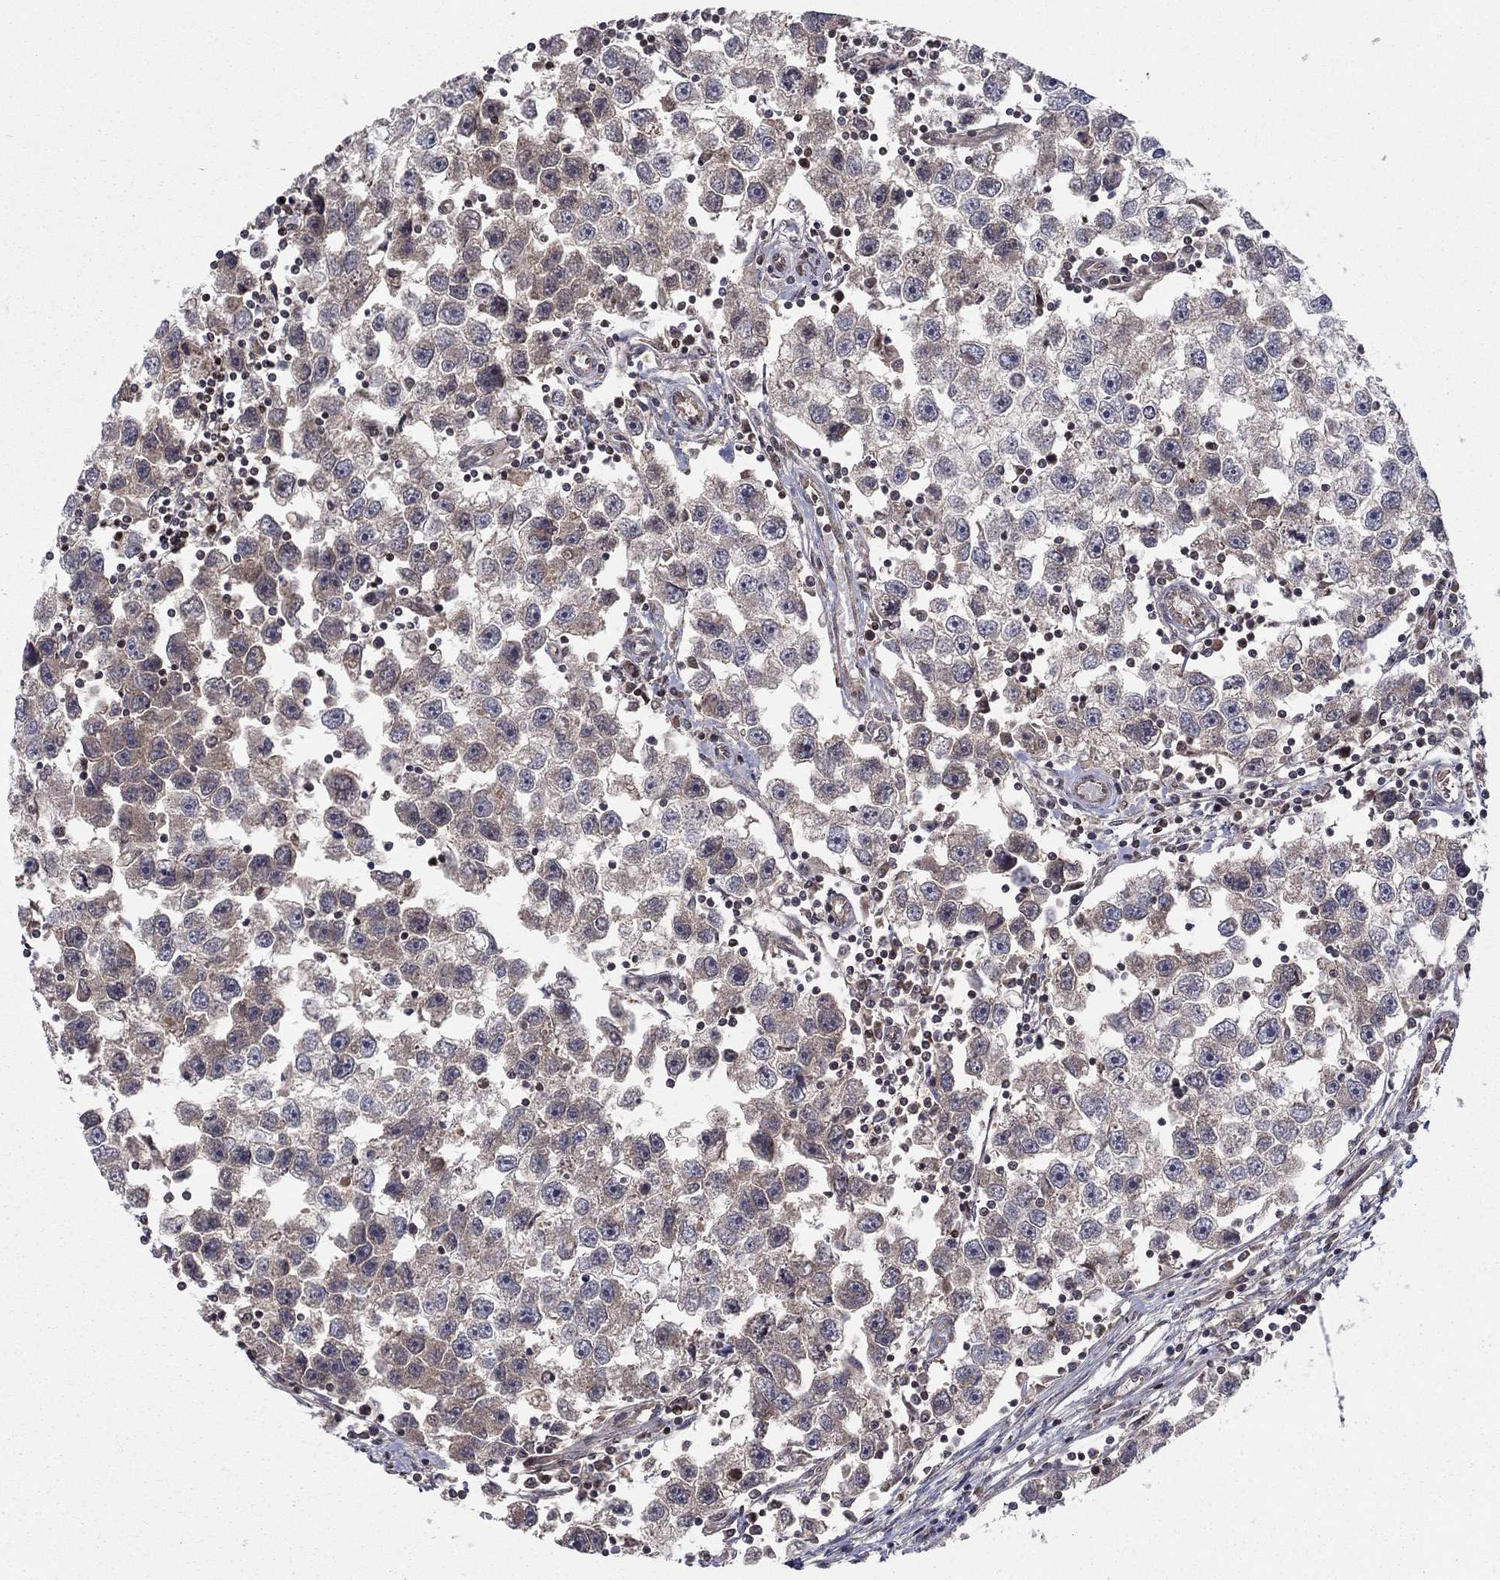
{"staining": {"intensity": "negative", "quantity": "none", "location": "none"}, "tissue": "testis cancer", "cell_type": "Tumor cells", "image_type": "cancer", "snomed": [{"axis": "morphology", "description": "Seminoma, NOS"}, {"axis": "topography", "description": "Testis"}], "caption": "DAB immunohistochemical staining of testis cancer (seminoma) reveals no significant expression in tumor cells.", "gene": "BMERB1", "patient": {"sex": "male", "age": 30}}